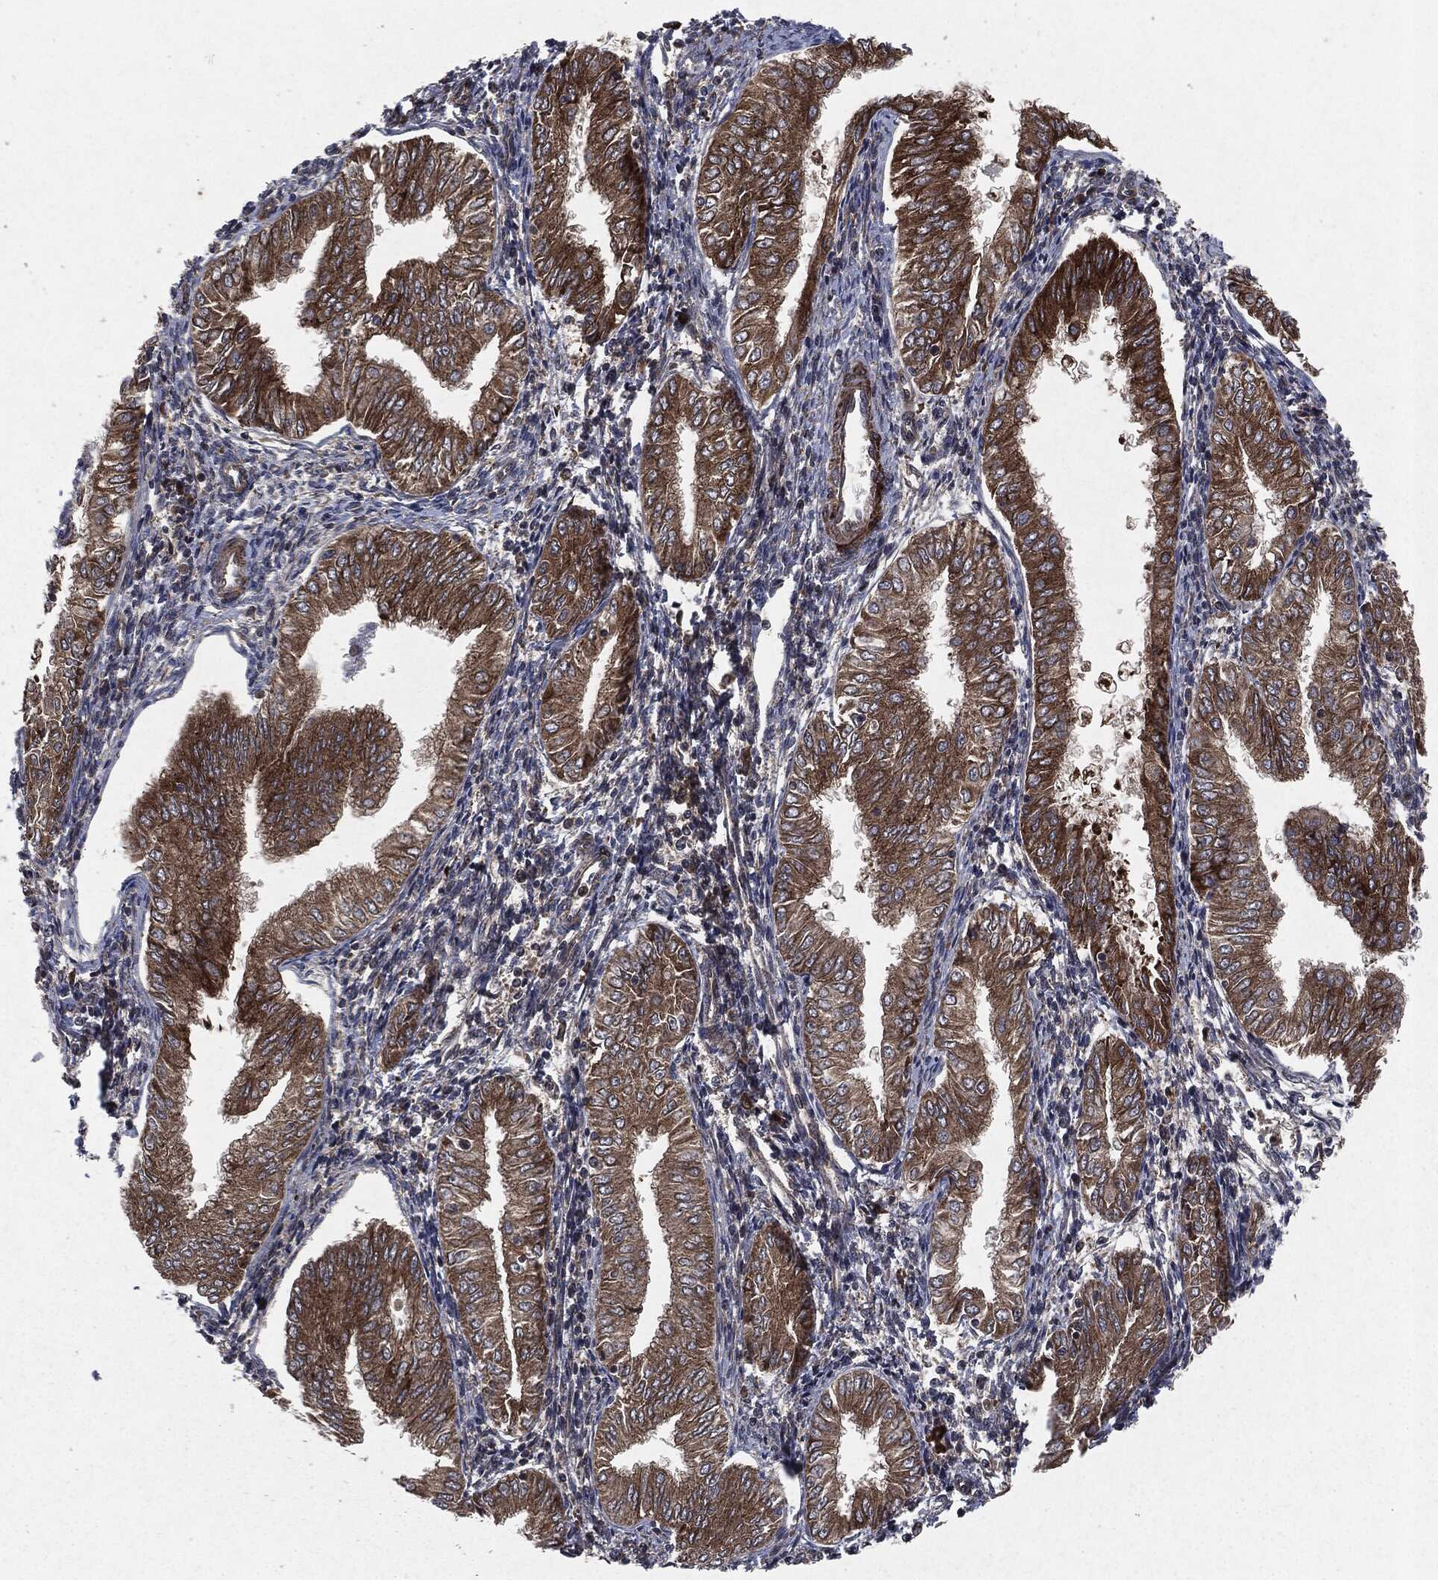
{"staining": {"intensity": "strong", "quantity": "25%-75%", "location": "cytoplasmic/membranous"}, "tissue": "endometrial cancer", "cell_type": "Tumor cells", "image_type": "cancer", "snomed": [{"axis": "morphology", "description": "Adenocarcinoma, NOS"}, {"axis": "topography", "description": "Endometrium"}], "caption": "Immunohistochemical staining of human endometrial cancer (adenocarcinoma) displays strong cytoplasmic/membranous protein staining in about 25%-75% of tumor cells. The protein of interest is shown in brown color, while the nuclei are stained blue.", "gene": "RAF1", "patient": {"sex": "female", "age": 53}}